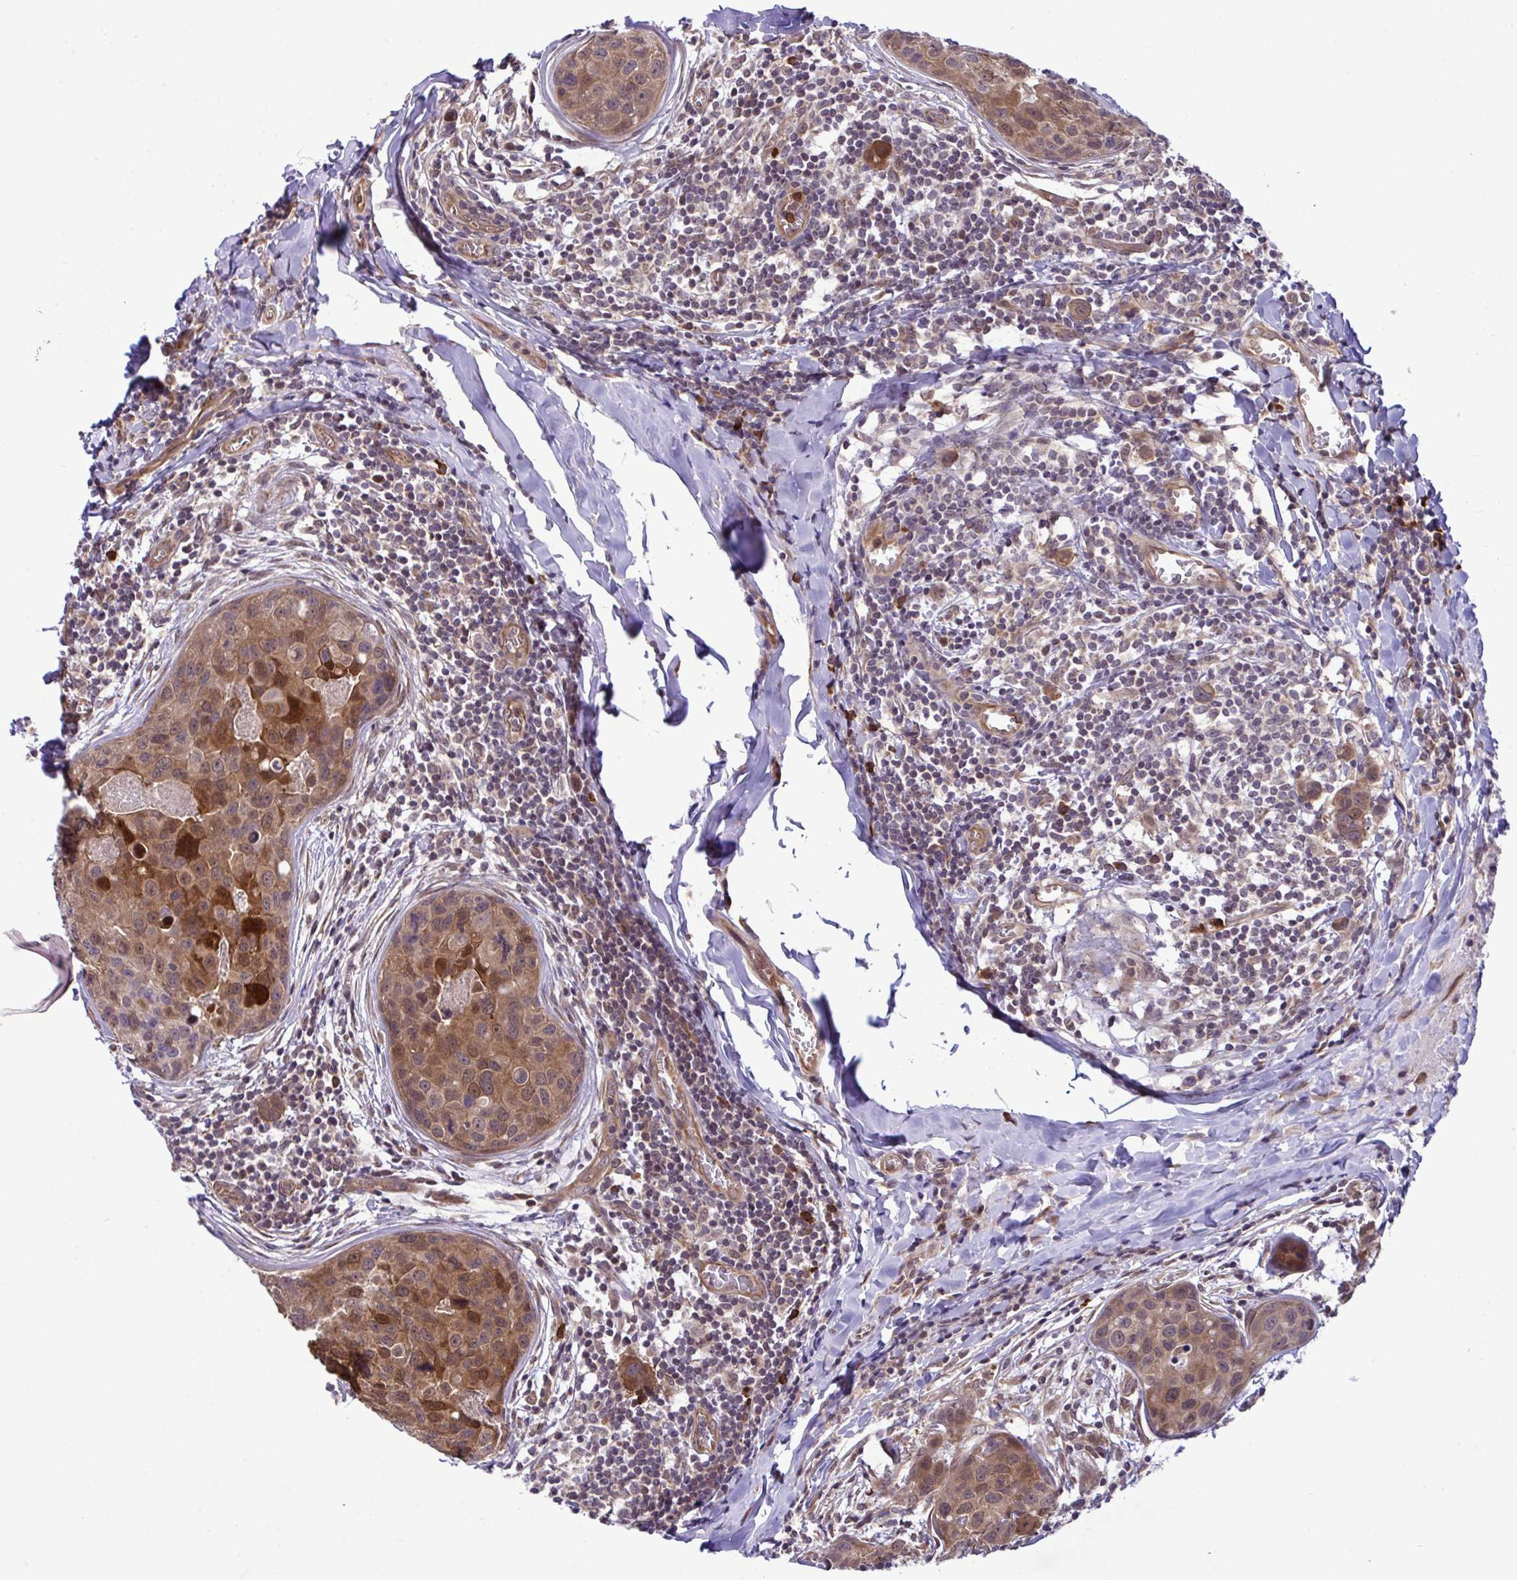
{"staining": {"intensity": "moderate", "quantity": ">75%", "location": "cytoplasmic/membranous,nuclear"}, "tissue": "breast cancer", "cell_type": "Tumor cells", "image_type": "cancer", "snomed": [{"axis": "morphology", "description": "Duct carcinoma"}, {"axis": "topography", "description": "Breast"}], "caption": "Breast cancer was stained to show a protein in brown. There is medium levels of moderate cytoplasmic/membranous and nuclear expression in approximately >75% of tumor cells. Nuclei are stained in blue.", "gene": "CMPK1", "patient": {"sex": "female", "age": 24}}